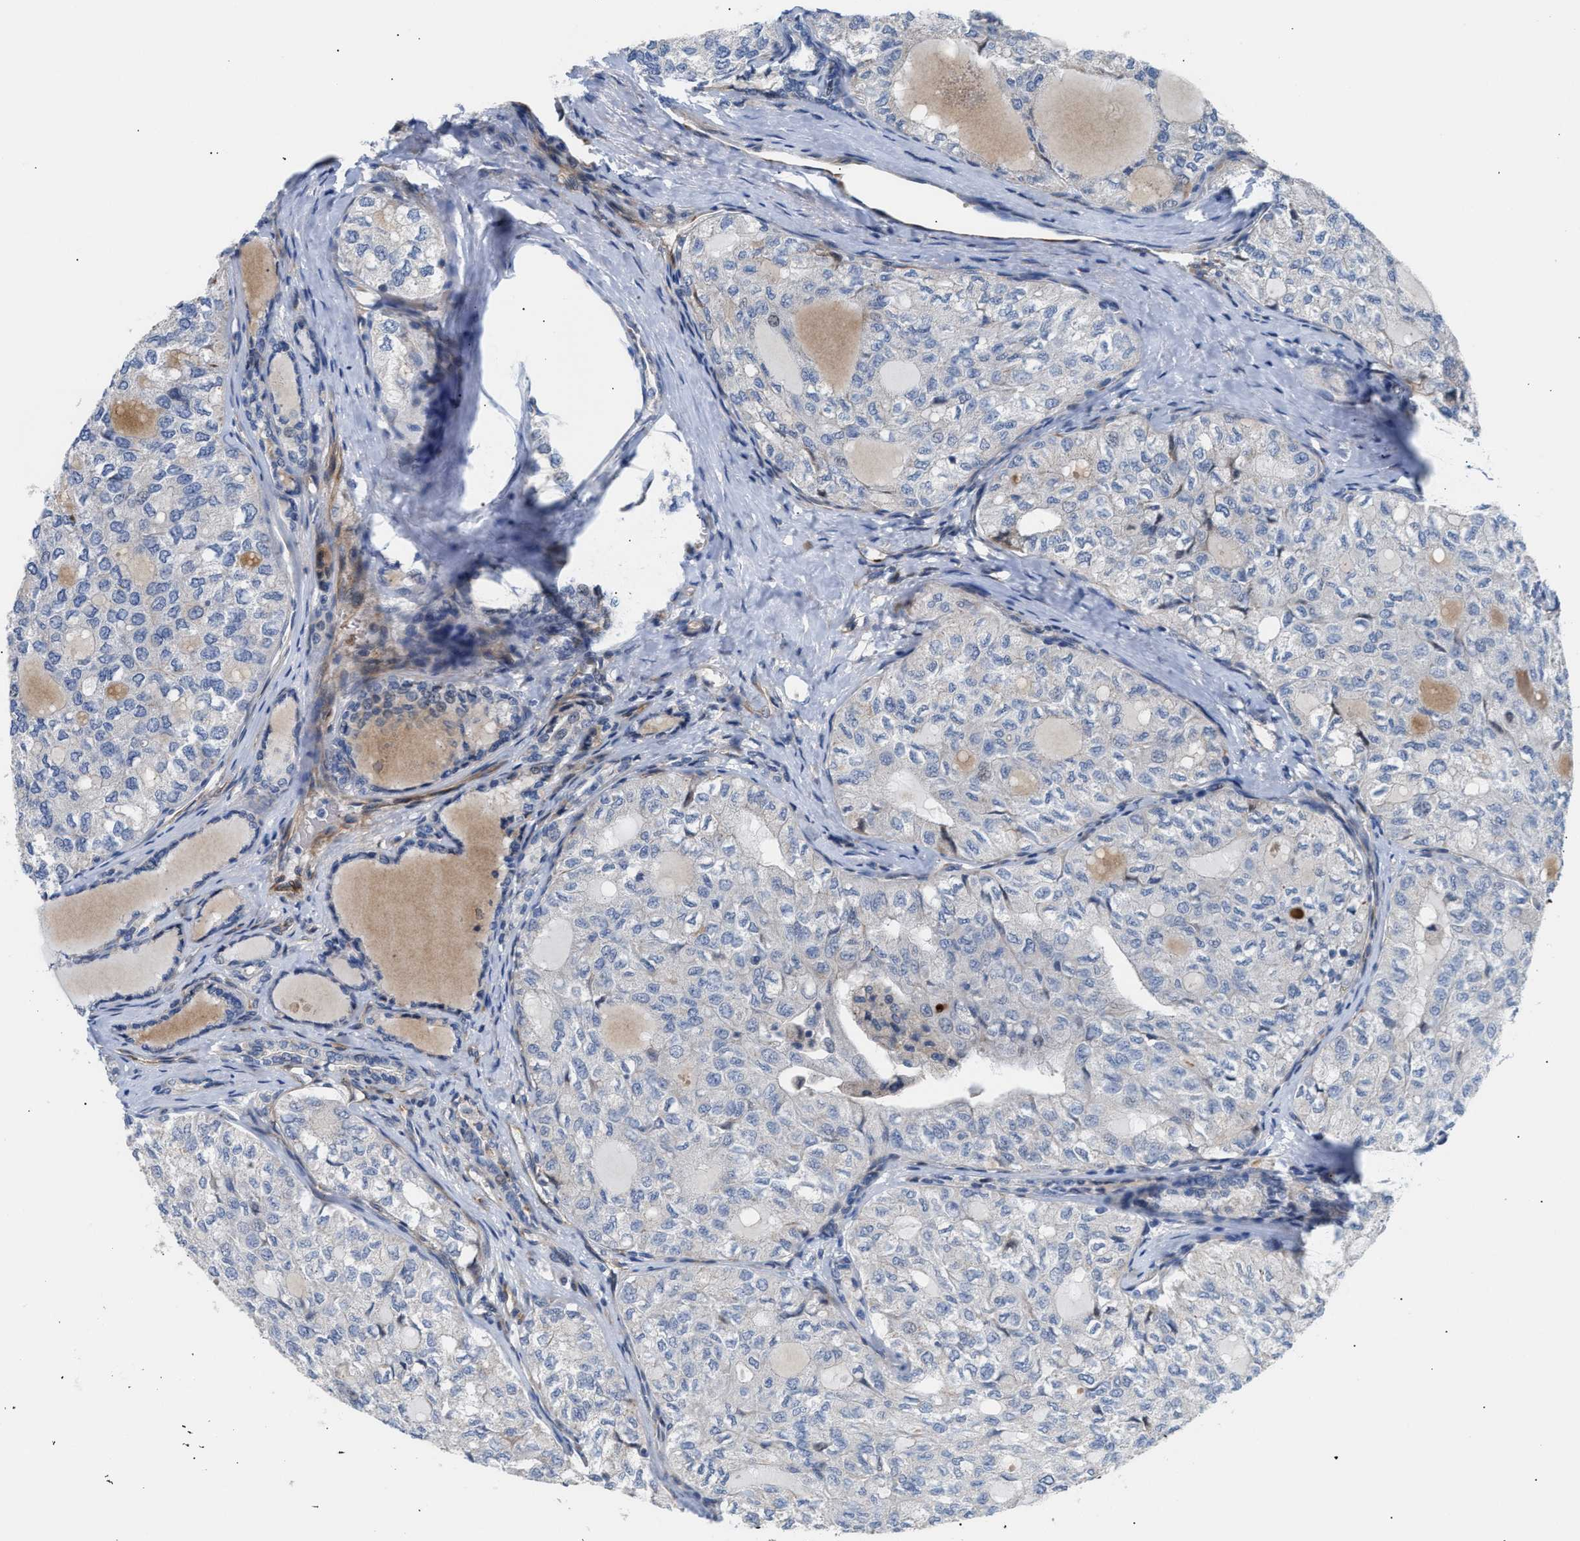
{"staining": {"intensity": "negative", "quantity": "none", "location": "none"}, "tissue": "thyroid cancer", "cell_type": "Tumor cells", "image_type": "cancer", "snomed": [{"axis": "morphology", "description": "Follicular adenoma carcinoma, NOS"}, {"axis": "topography", "description": "Thyroid gland"}], "caption": "High magnification brightfield microscopy of thyroid follicular adenoma carcinoma stained with DAB (brown) and counterstained with hematoxylin (blue): tumor cells show no significant staining.", "gene": "TFPI", "patient": {"sex": "male", "age": 75}}